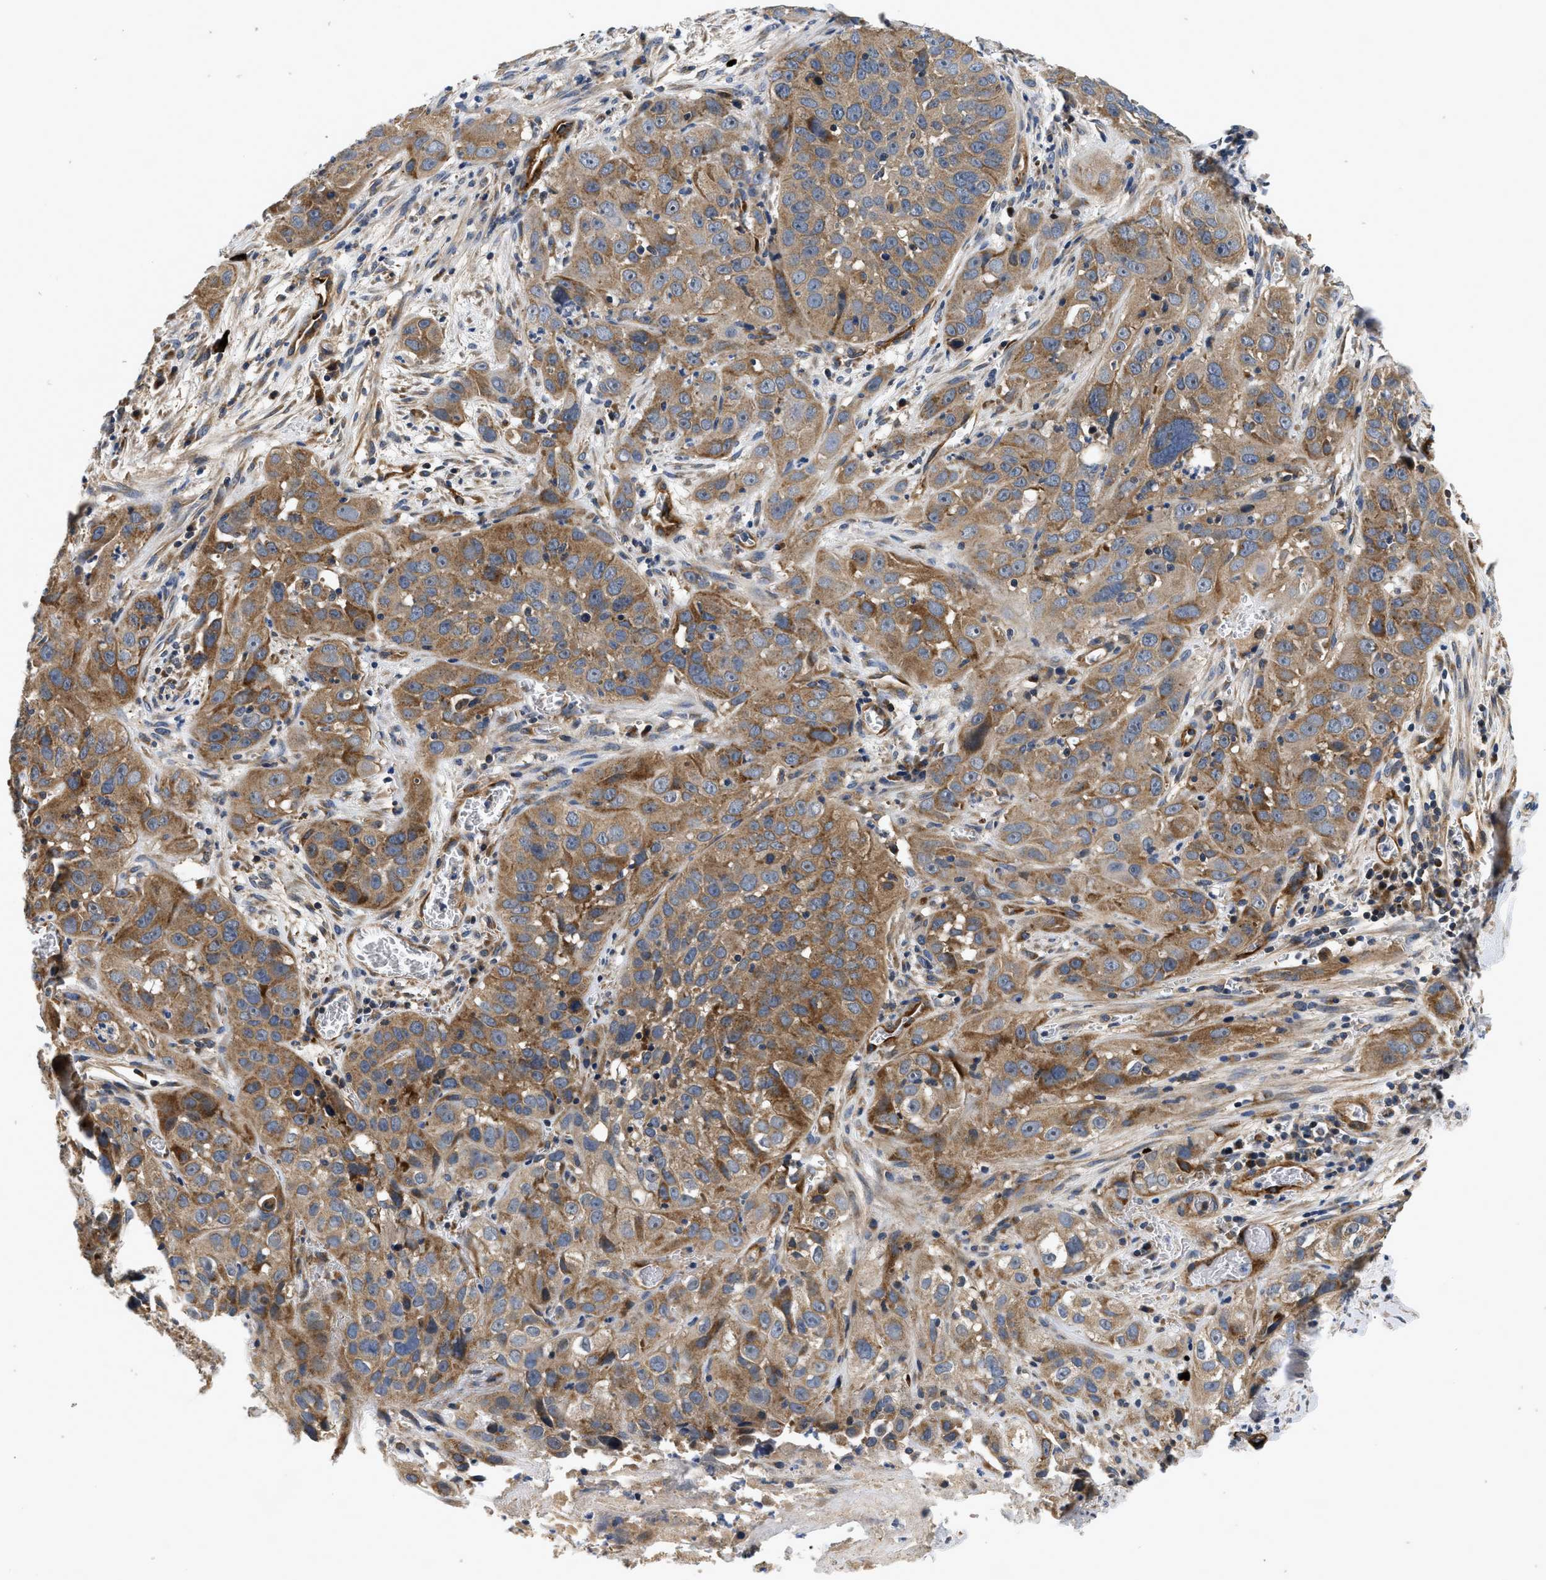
{"staining": {"intensity": "moderate", "quantity": ">75%", "location": "cytoplasmic/membranous"}, "tissue": "cervical cancer", "cell_type": "Tumor cells", "image_type": "cancer", "snomed": [{"axis": "morphology", "description": "Squamous cell carcinoma, NOS"}, {"axis": "topography", "description": "Cervix"}], "caption": "Immunohistochemistry (DAB) staining of human cervical cancer (squamous cell carcinoma) demonstrates moderate cytoplasmic/membranous protein positivity in about >75% of tumor cells. The staining was performed using DAB (3,3'-diaminobenzidine) to visualize the protein expression in brown, while the nuclei were stained in blue with hematoxylin (Magnification: 20x).", "gene": "NME6", "patient": {"sex": "female", "age": 32}}